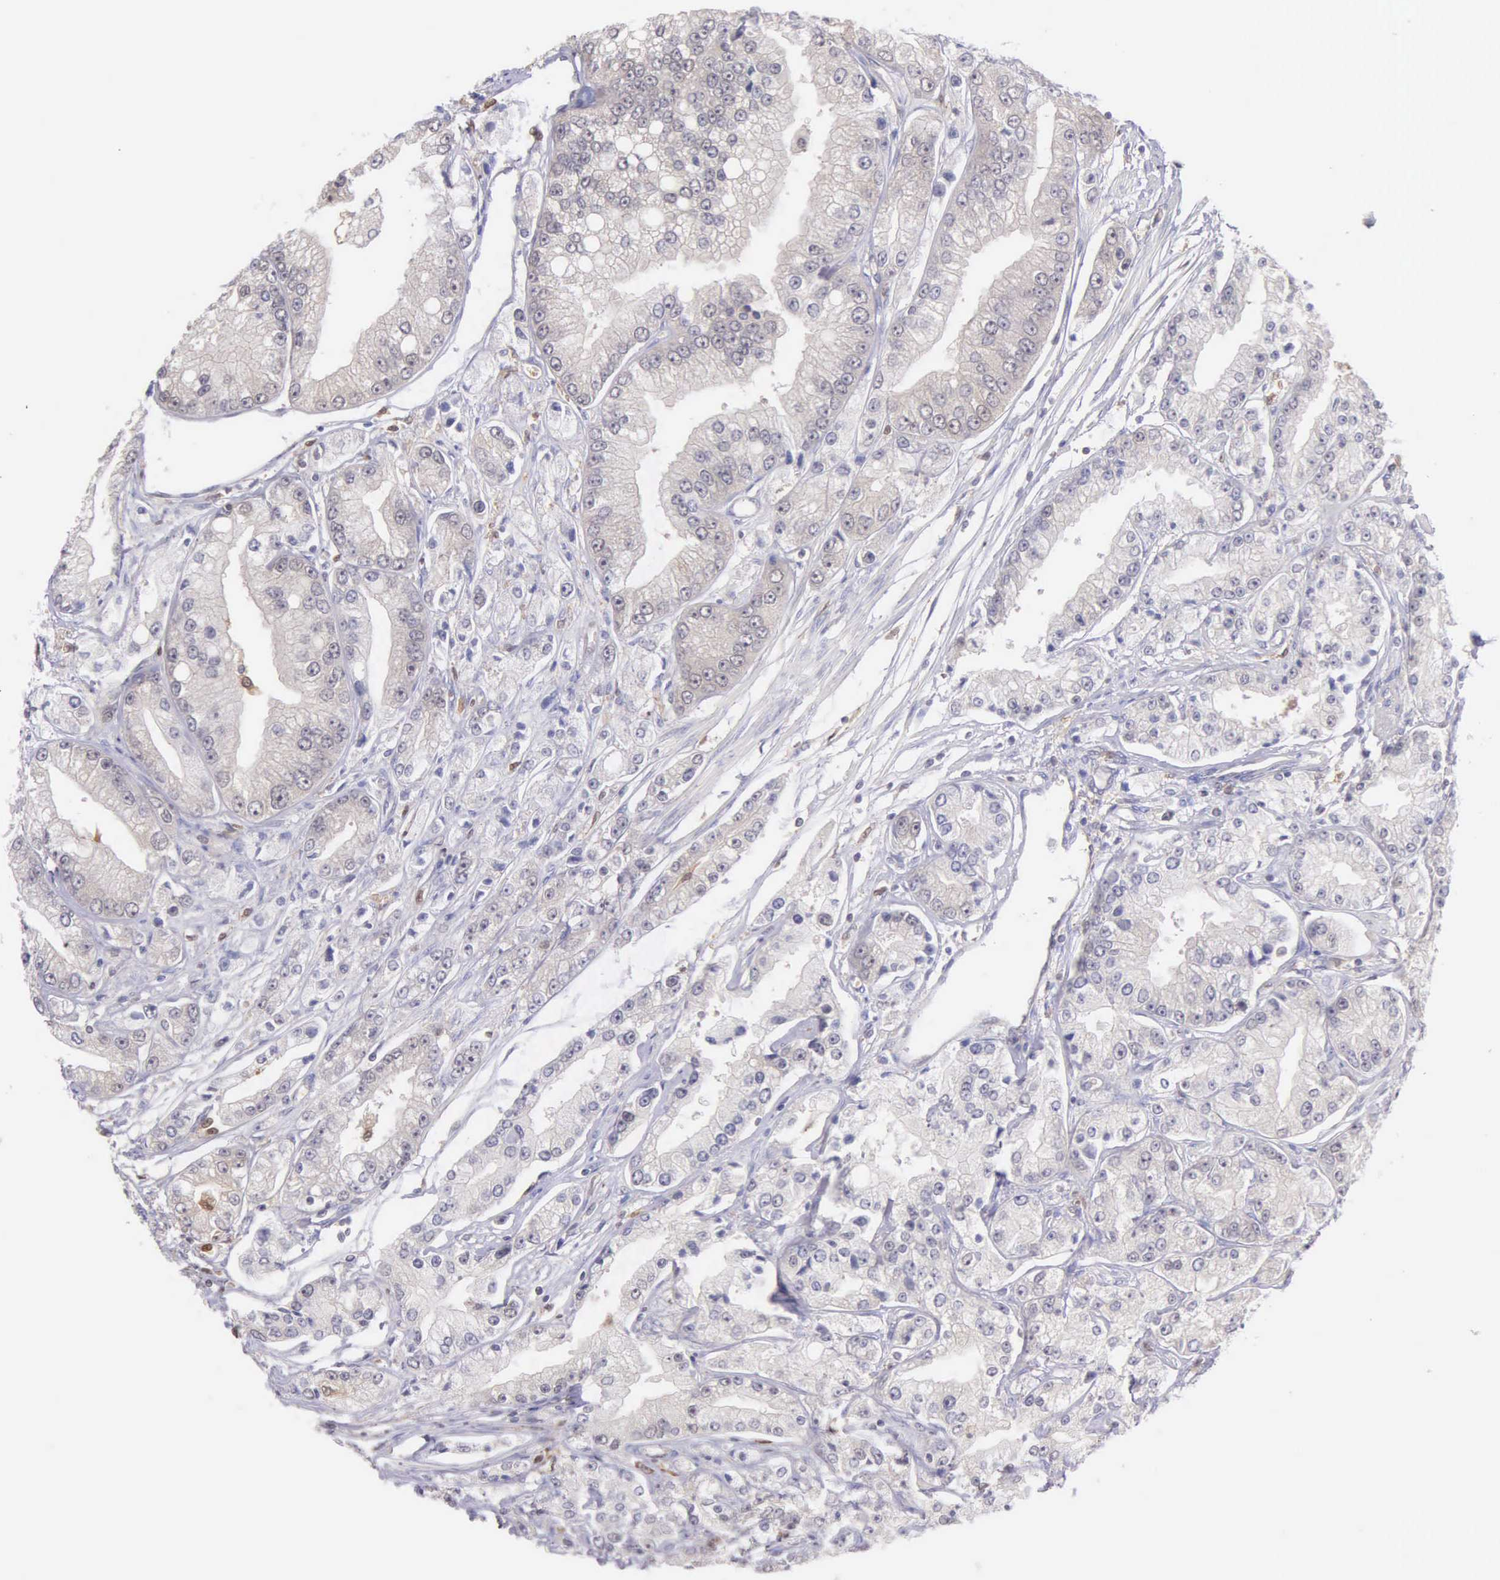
{"staining": {"intensity": "weak", "quantity": "<25%", "location": "cytoplasmic/membranous"}, "tissue": "prostate cancer", "cell_type": "Tumor cells", "image_type": "cancer", "snomed": [{"axis": "morphology", "description": "Adenocarcinoma, Medium grade"}, {"axis": "topography", "description": "Prostate"}], "caption": "IHC histopathology image of adenocarcinoma (medium-grade) (prostate) stained for a protein (brown), which exhibits no positivity in tumor cells. (Stains: DAB (3,3'-diaminobenzidine) immunohistochemistry (IHC) with hematoxylin counter stain, Microscopy: brightfield microscopy at high magnification).", "gene": "BID", "patient": {"sex": "male", "age": 72}}